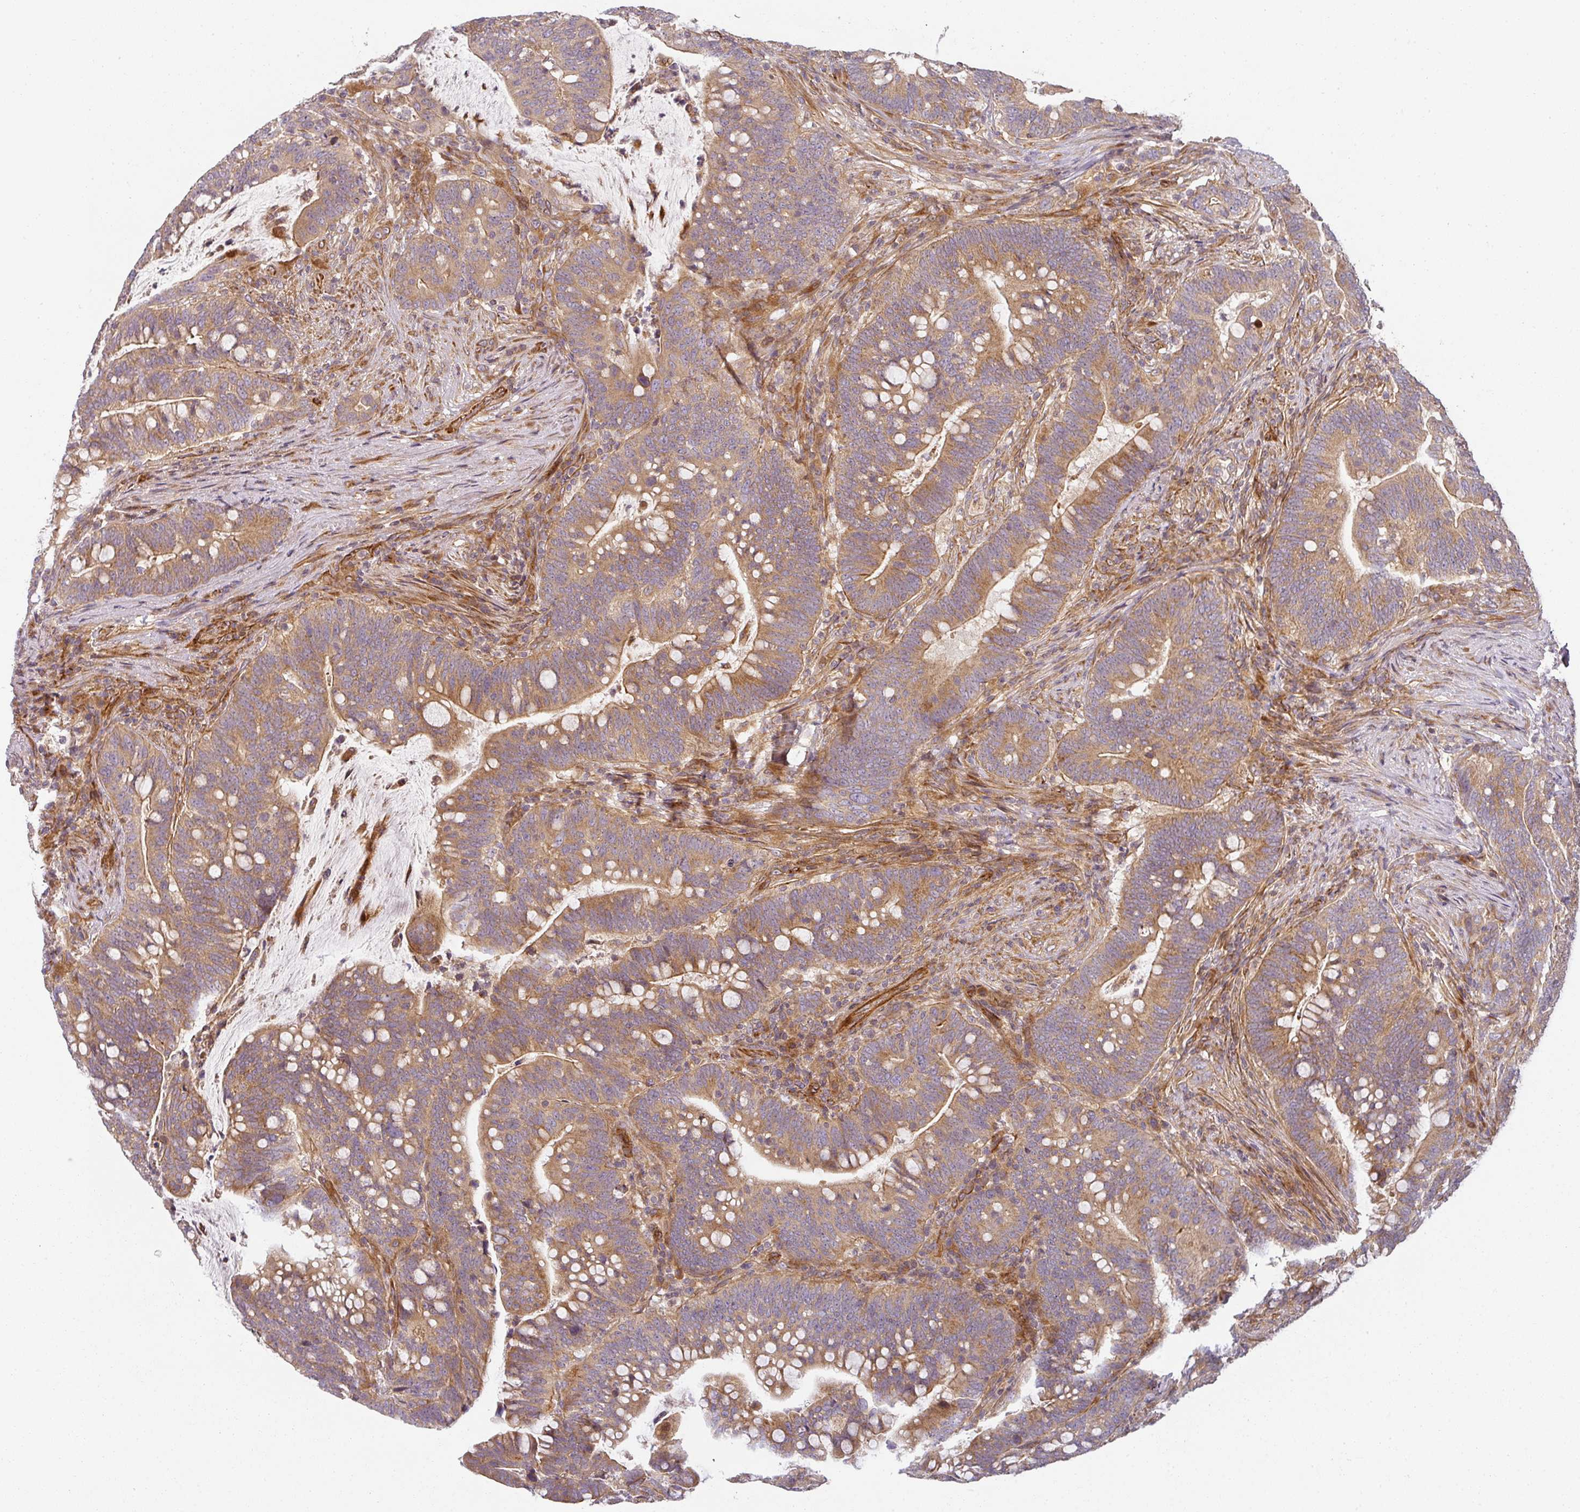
{"staining": {"intensity": "moderate", "quantity": ">75%", "location": "cytoplasmic/membranous"}, "tissue": "colorectal cancer", "cell_type": "Tumor cells", "image_type": "cancer", "snomed": [{"axis": "morphology", "description": "Normal tissue, NOS"}, {"axis": "morphology", "description": "Adenocarcinoma, NOS"}, {"axis": "topography", "description": "Colon"}], "caption": "Human colorectal cancer stained with a brown dye demonstrates moderate cytoplasmic/membranous positive expression in about >75% of tumor cells.", "gene": "CNOT1", "patient": {"sex": "female", "age": 66}}